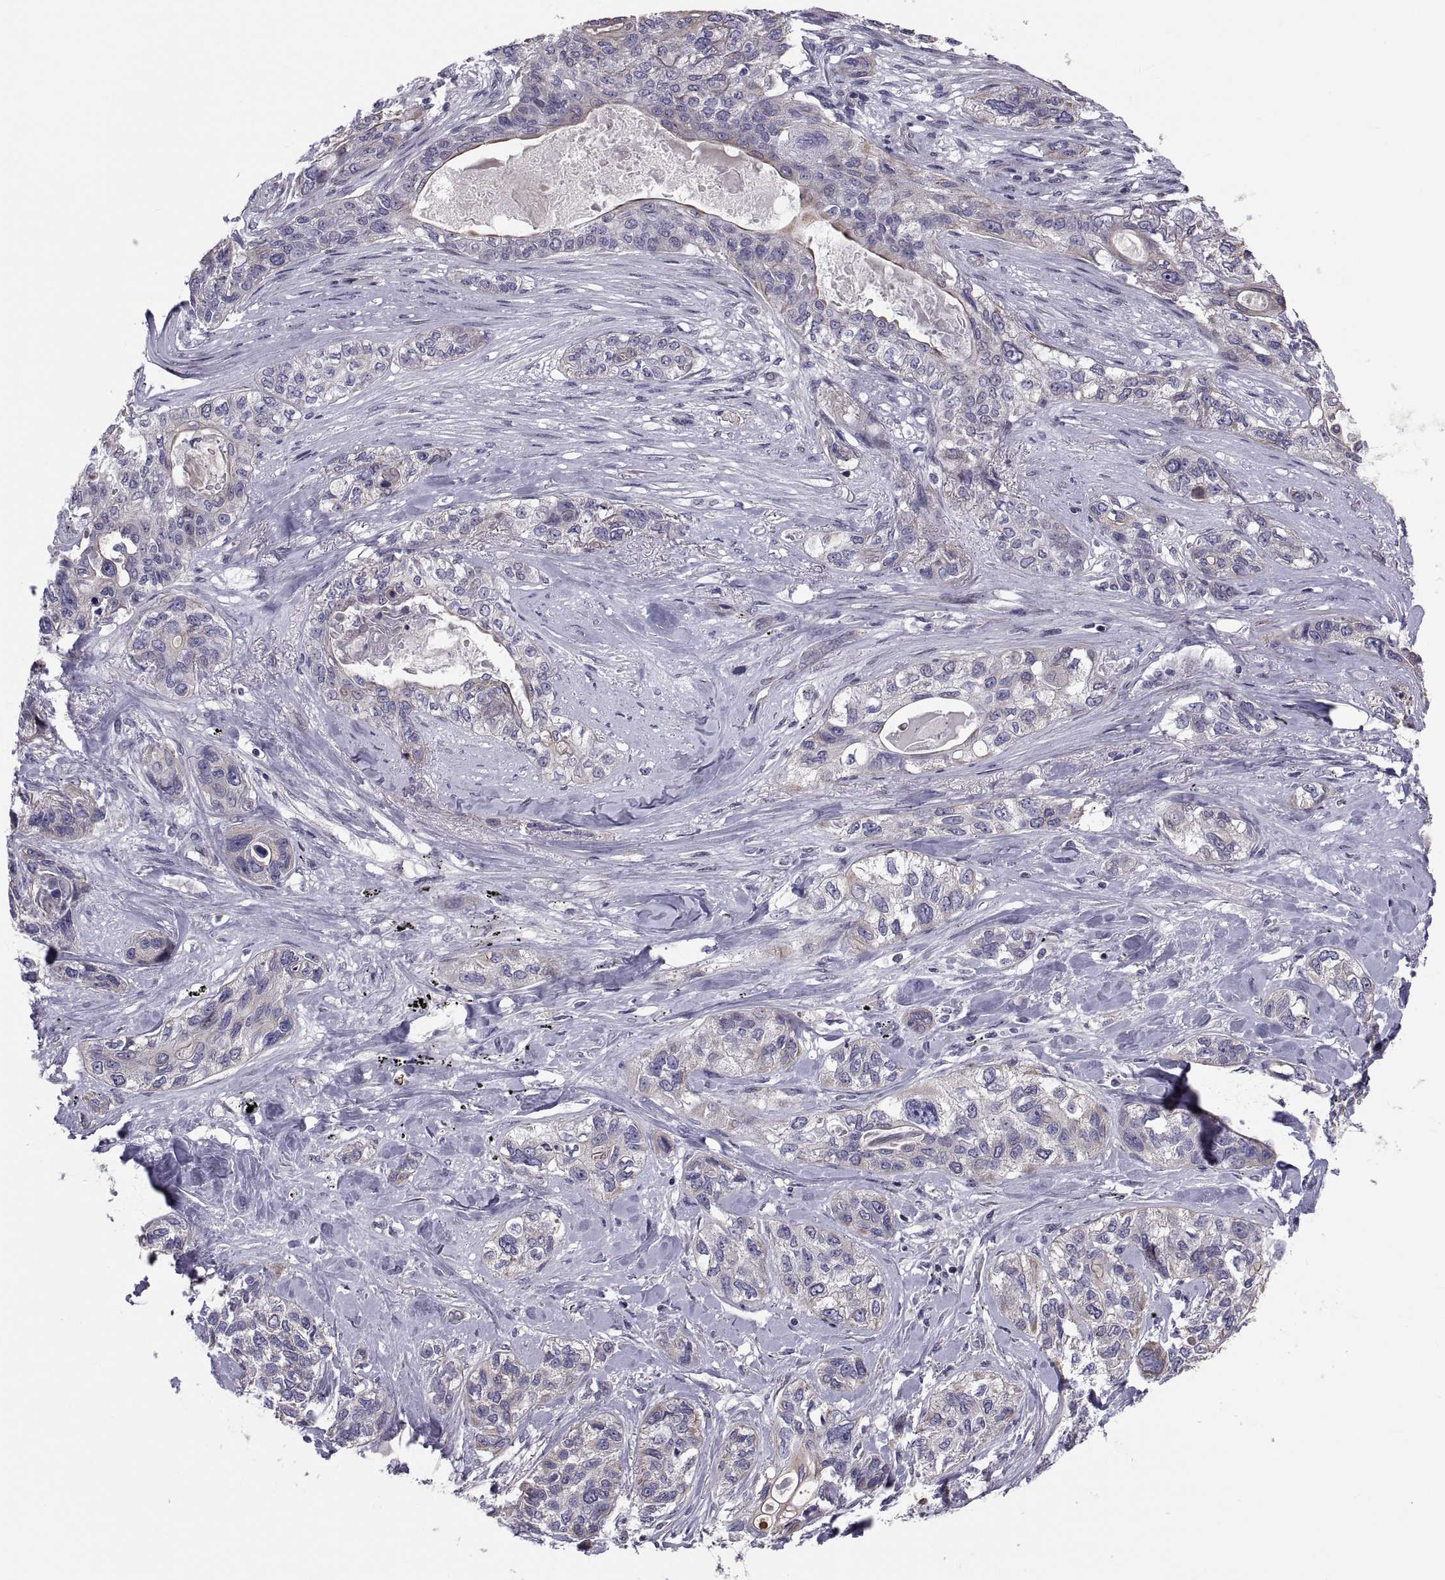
{"staining": {"intensity": "moderate", "quantity": "<25%", "location": "cytoplasmic/membranous"}, "tissue": "lung cancer", "cell_type": "Tumor cells", "image_type": "cancer", "snomed": [{"axis": "morphology", "description": "Squamous cell carcinoma, NOS"}, {"axis": "topography", "description": "Lung"}], "caption": "Lung squamous cell carcinoma stained with a protein marker displays moderate staining in tumor cells.", "gene": "ANO1", "patient": {"sex": "female", "age": 70}}